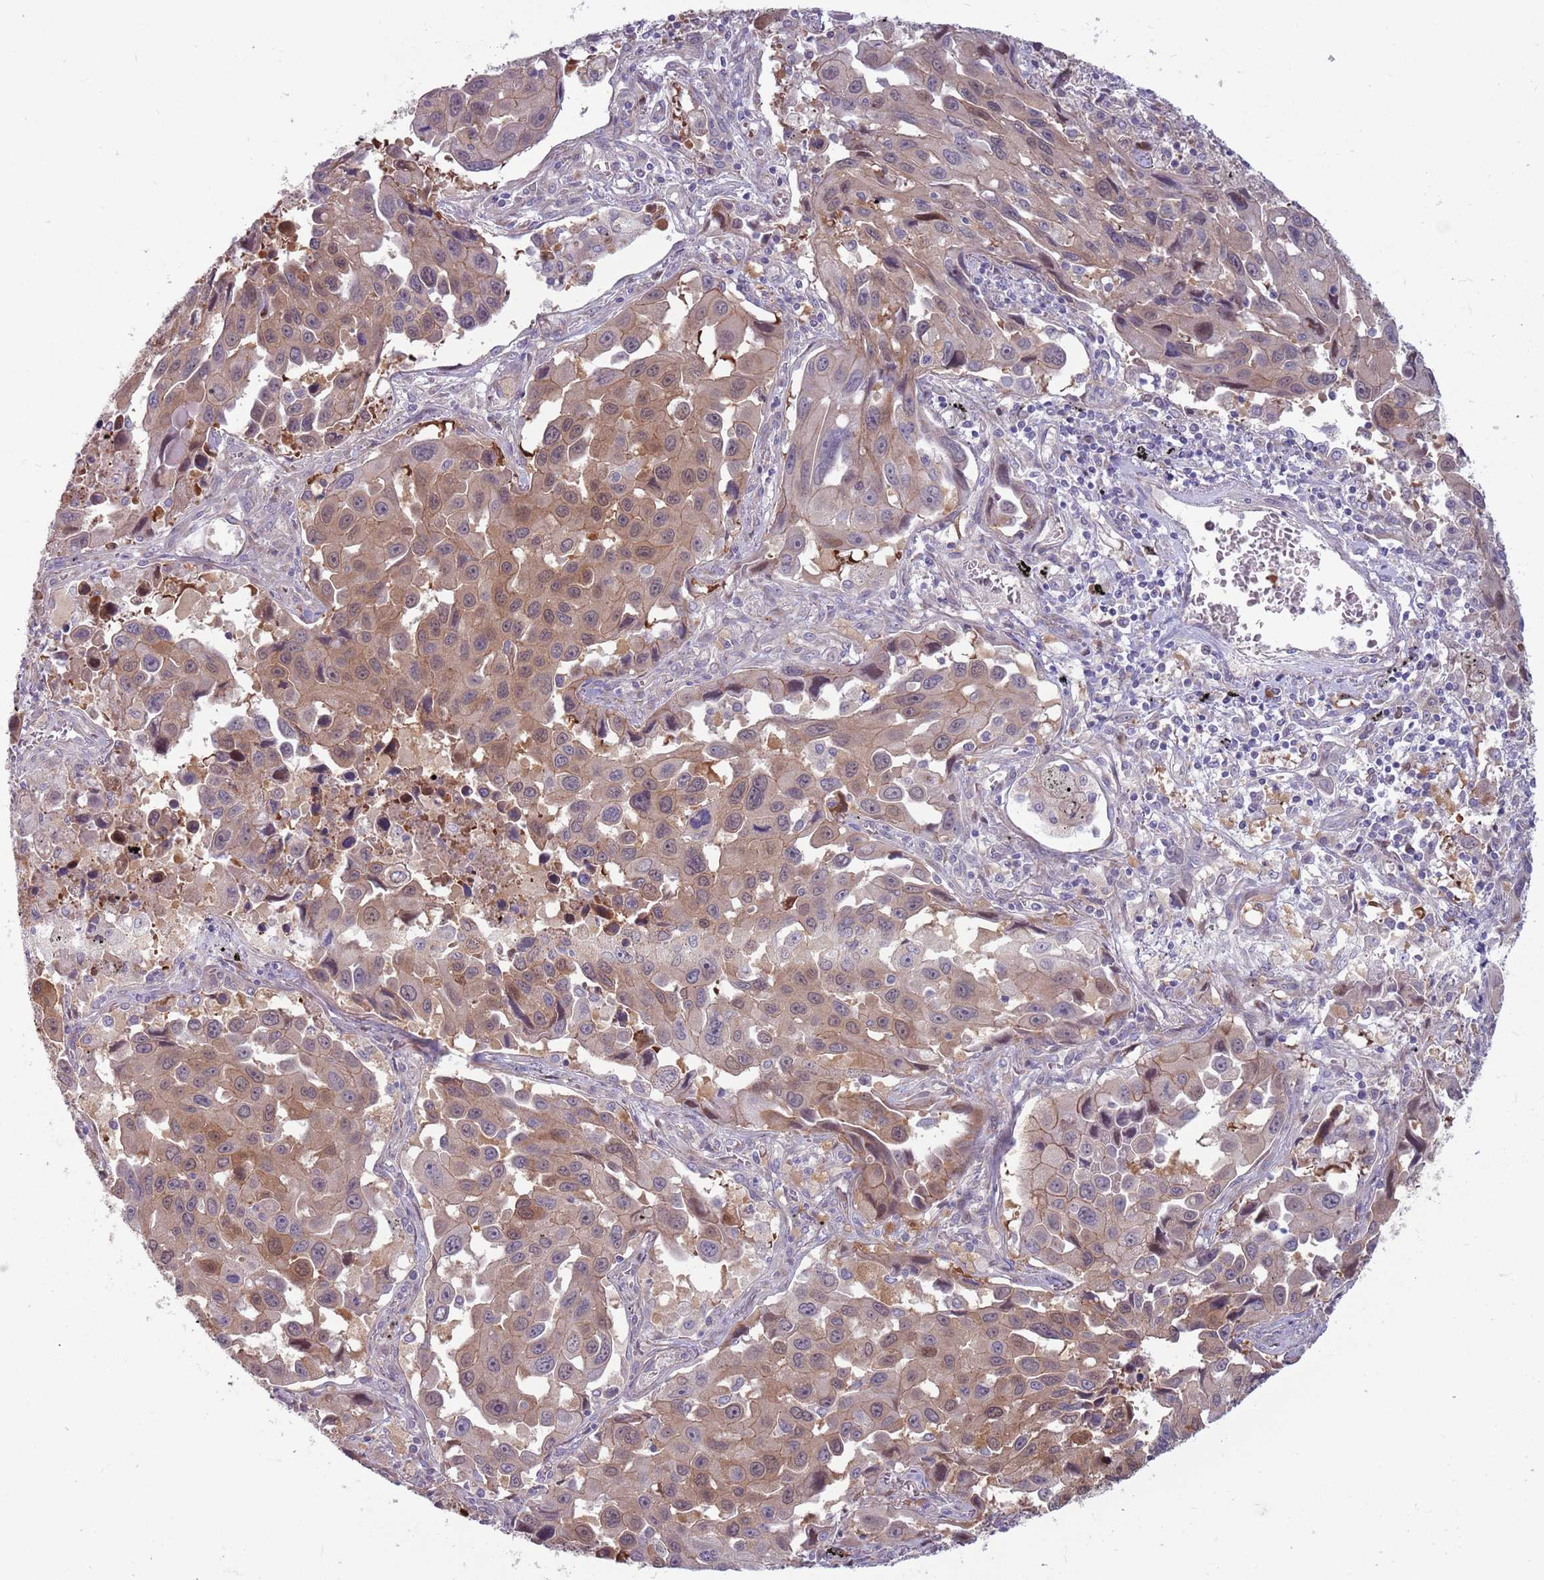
{"staining": {"intensity": "moderate", "quantity": "25%-75%", "location": "cytoplasmic/membranous,nuclear"}, "tissue": "lung cancer", "cell_type": "Tumor cells", "image_type": "cancer", "snomed": [{"axis": "morphology", "description": "Adenocarcinoma, NOS"}, {"axis": "topography", "description": "Lung"}], "caption": "Approximately 25%-75% of tumor cells in adenocarcinoma (lung) exhibit moderate cytoplasmic/membranous and nuclear protein staining as visualized by brown immunohistochemical staining.", "gene": "CCDC150", "patient": {"sex": "male", "age": 66}}